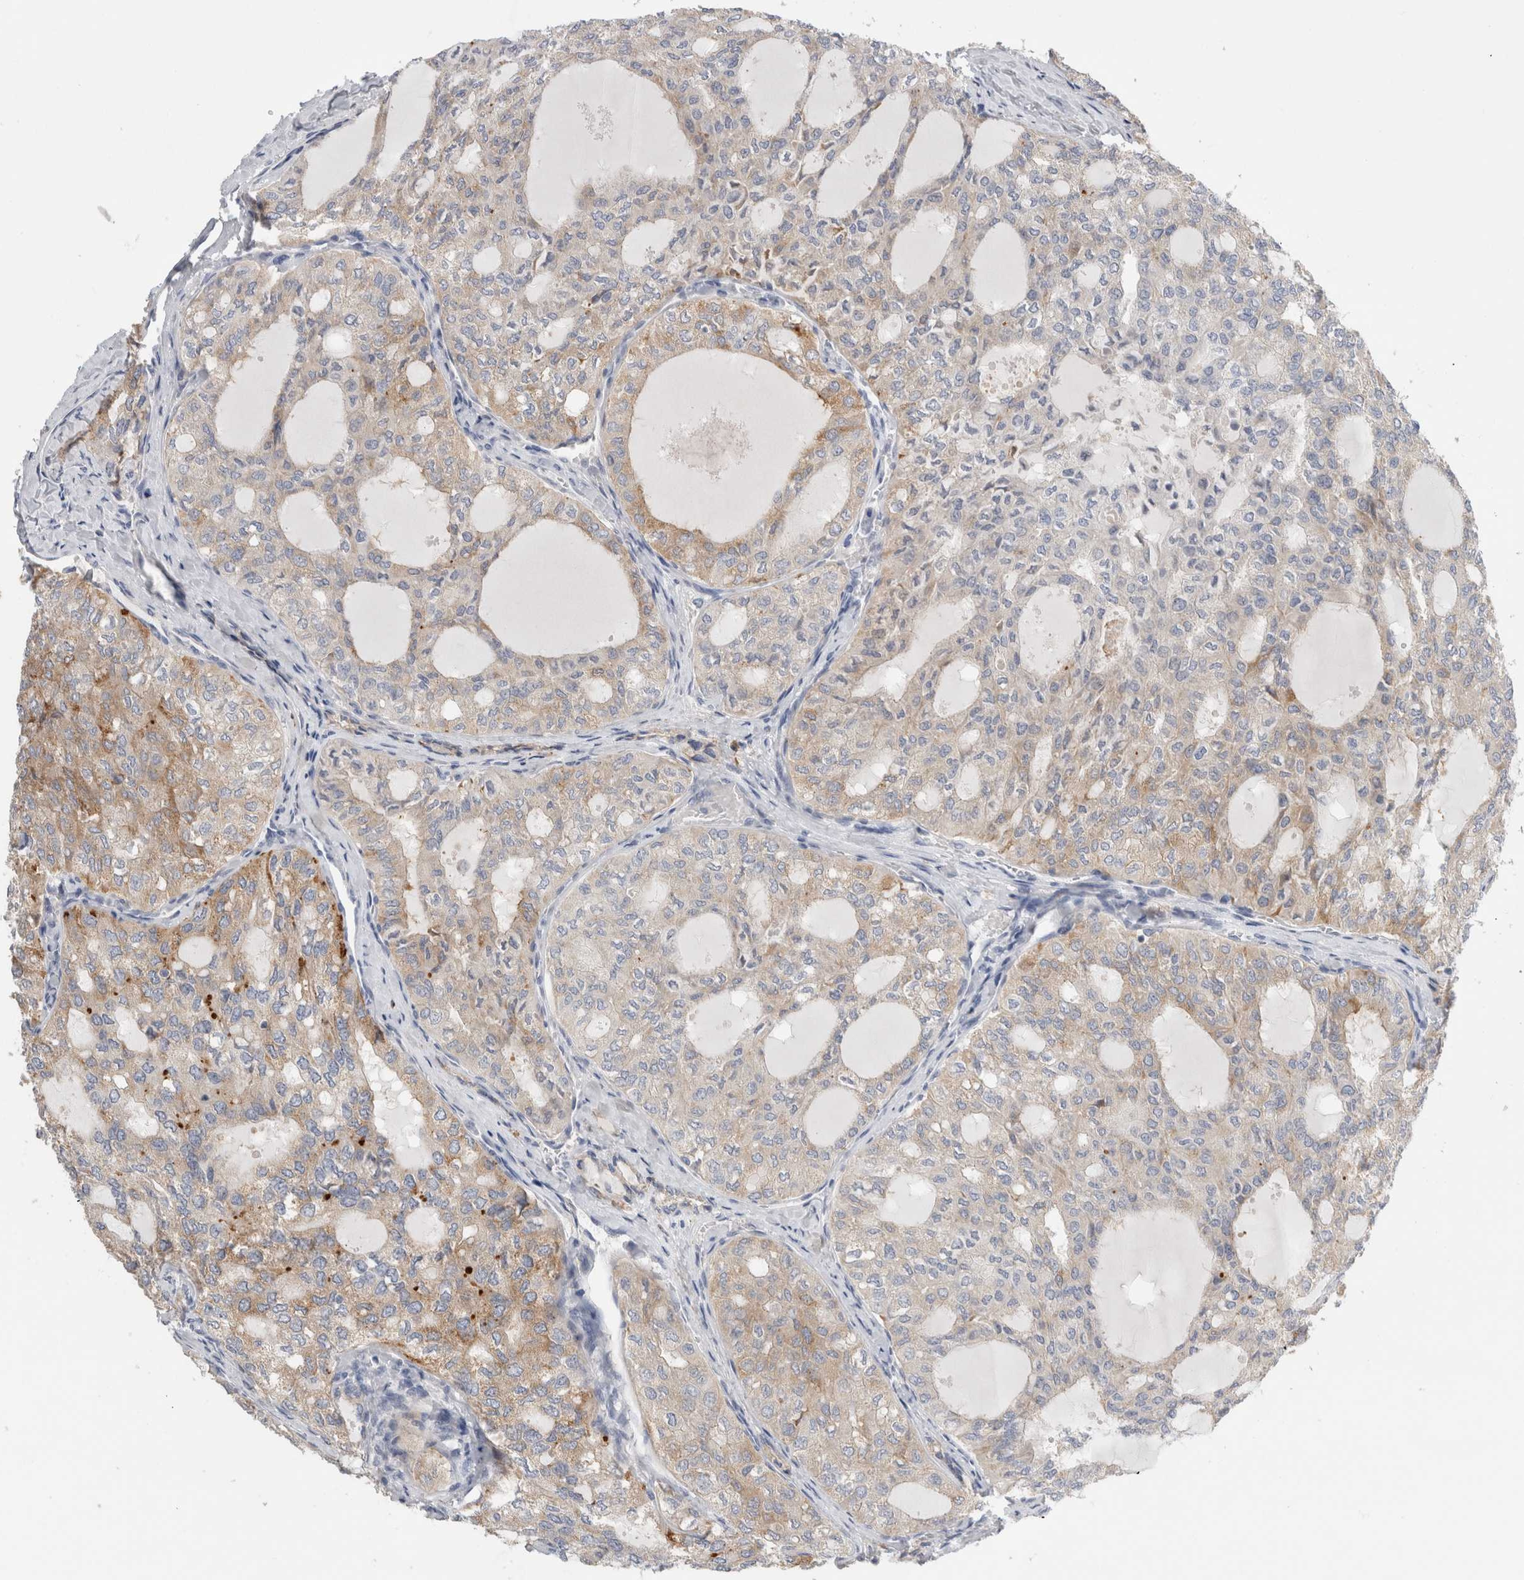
{"staining": {"intensity": "moderate", "quantity": "<25%", "location": "cytoplasmic/membranous"}, "tissue": "thyroid cancer", "cell_type": "Tumor cells", "image_type": "cancer", "snomed": [{"axis": "morphology", "description": "Follicular adenoma carcinoma, NOS"}, {"axis": "topography", "description": "Thyroid gland"}], "caption": "Protein analysis of follicular adenoma carcinoma (thyroid) tissue exhibits moderate cytoplasmic/membranous expression in approximately <25% of tumor cells.", "gene": "SLC20A2", "patient": {"sex": "male", "age": 75}}